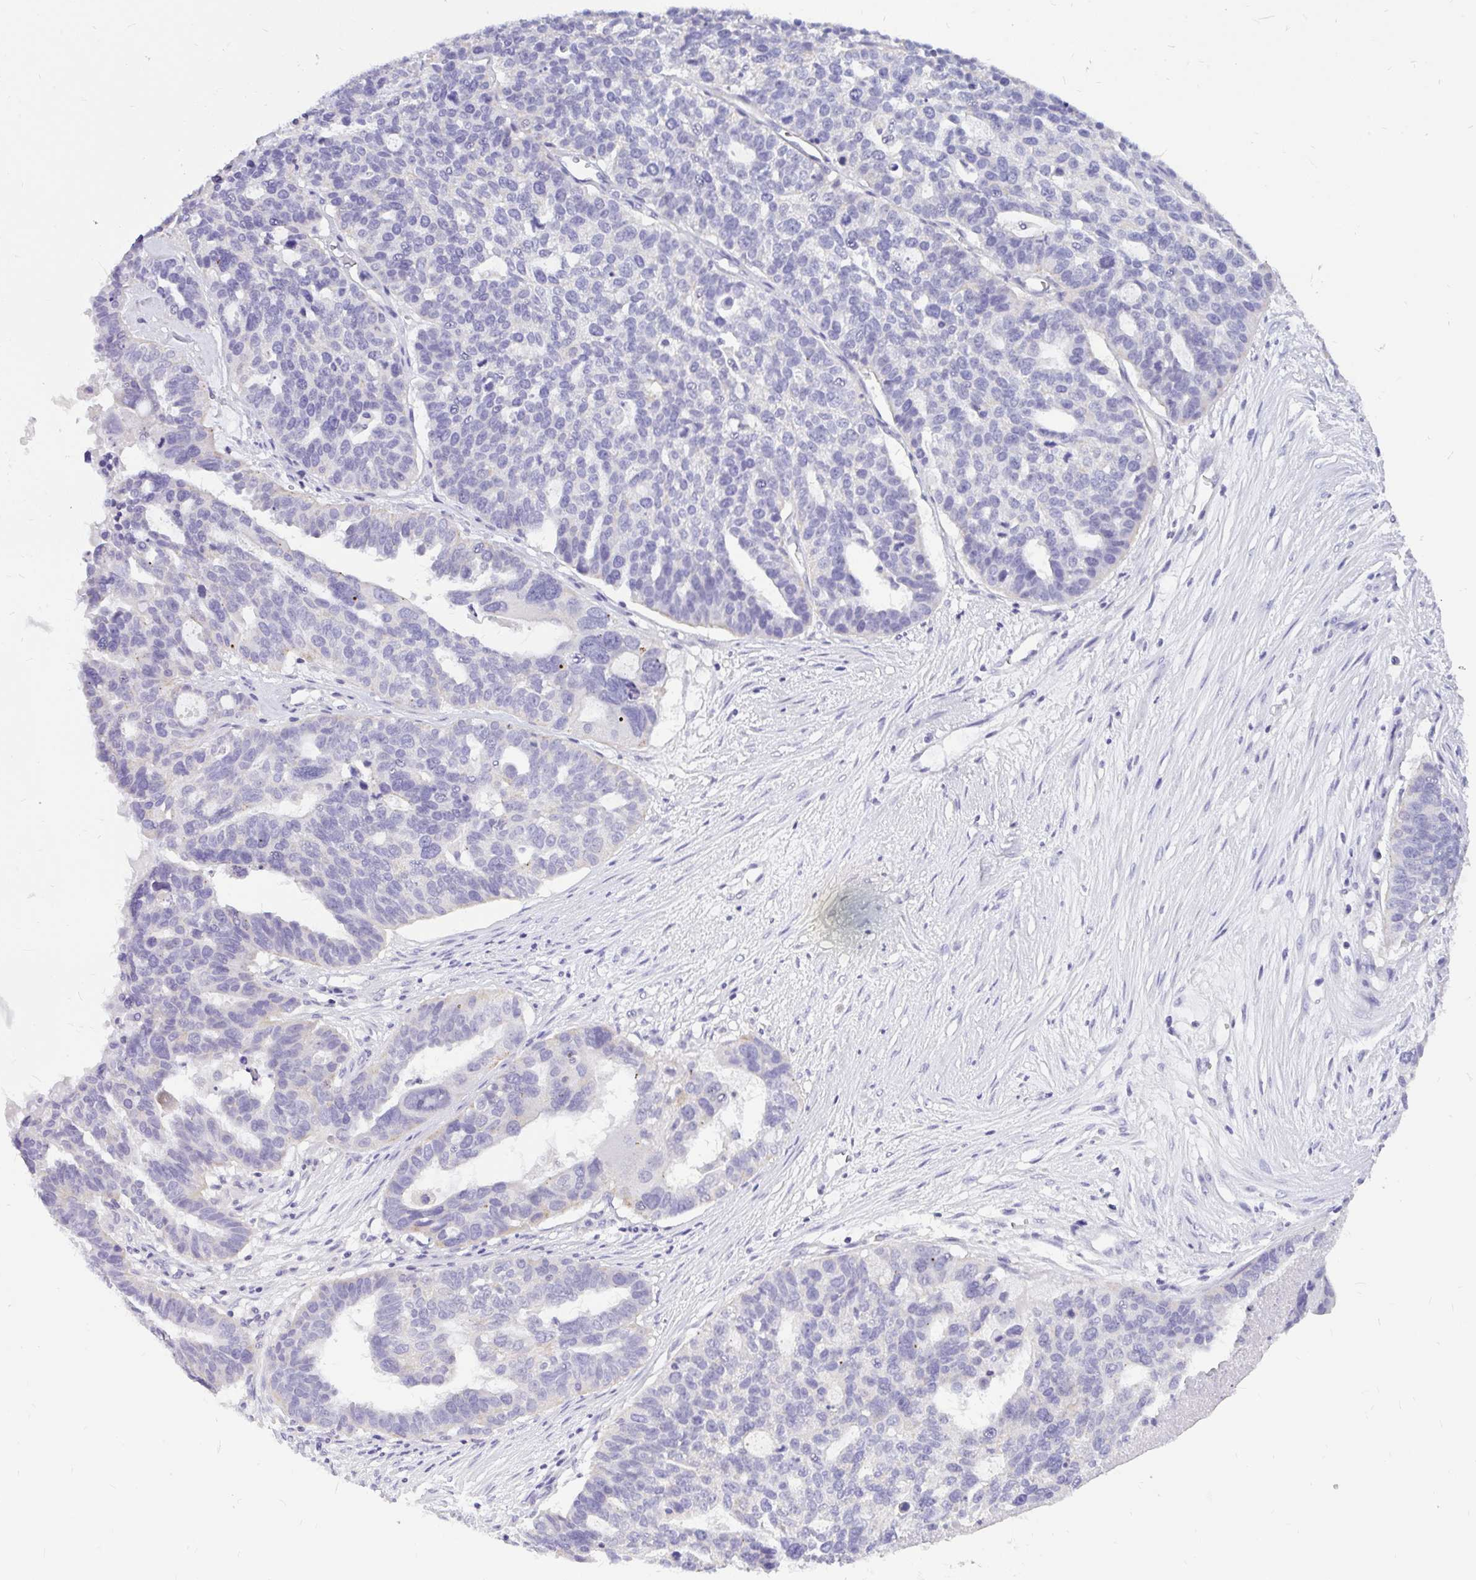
{"staining": {"intensity": "negative", "quantity": "none", "location": "none"}, "tissue": "ovarian cancer", "cell_type": "Tumor cells", "image_type": "cancer", "snomed": [{"axis": "morphology", "description": "Cystadenocarcinoma, serous, NOS"}, {"axis": "topography", "description": "Ovary"}], "caption": "High power microscopy histopathology image of an immunohistochemistry histopathology image of ovarian cancer (serous cystadenocarcinoma), revealing no significant positivity in tumor cells. Nuclei are stained in blue.", "gene": "INTS5", "patient": {"sex": "female", "age": 59}}